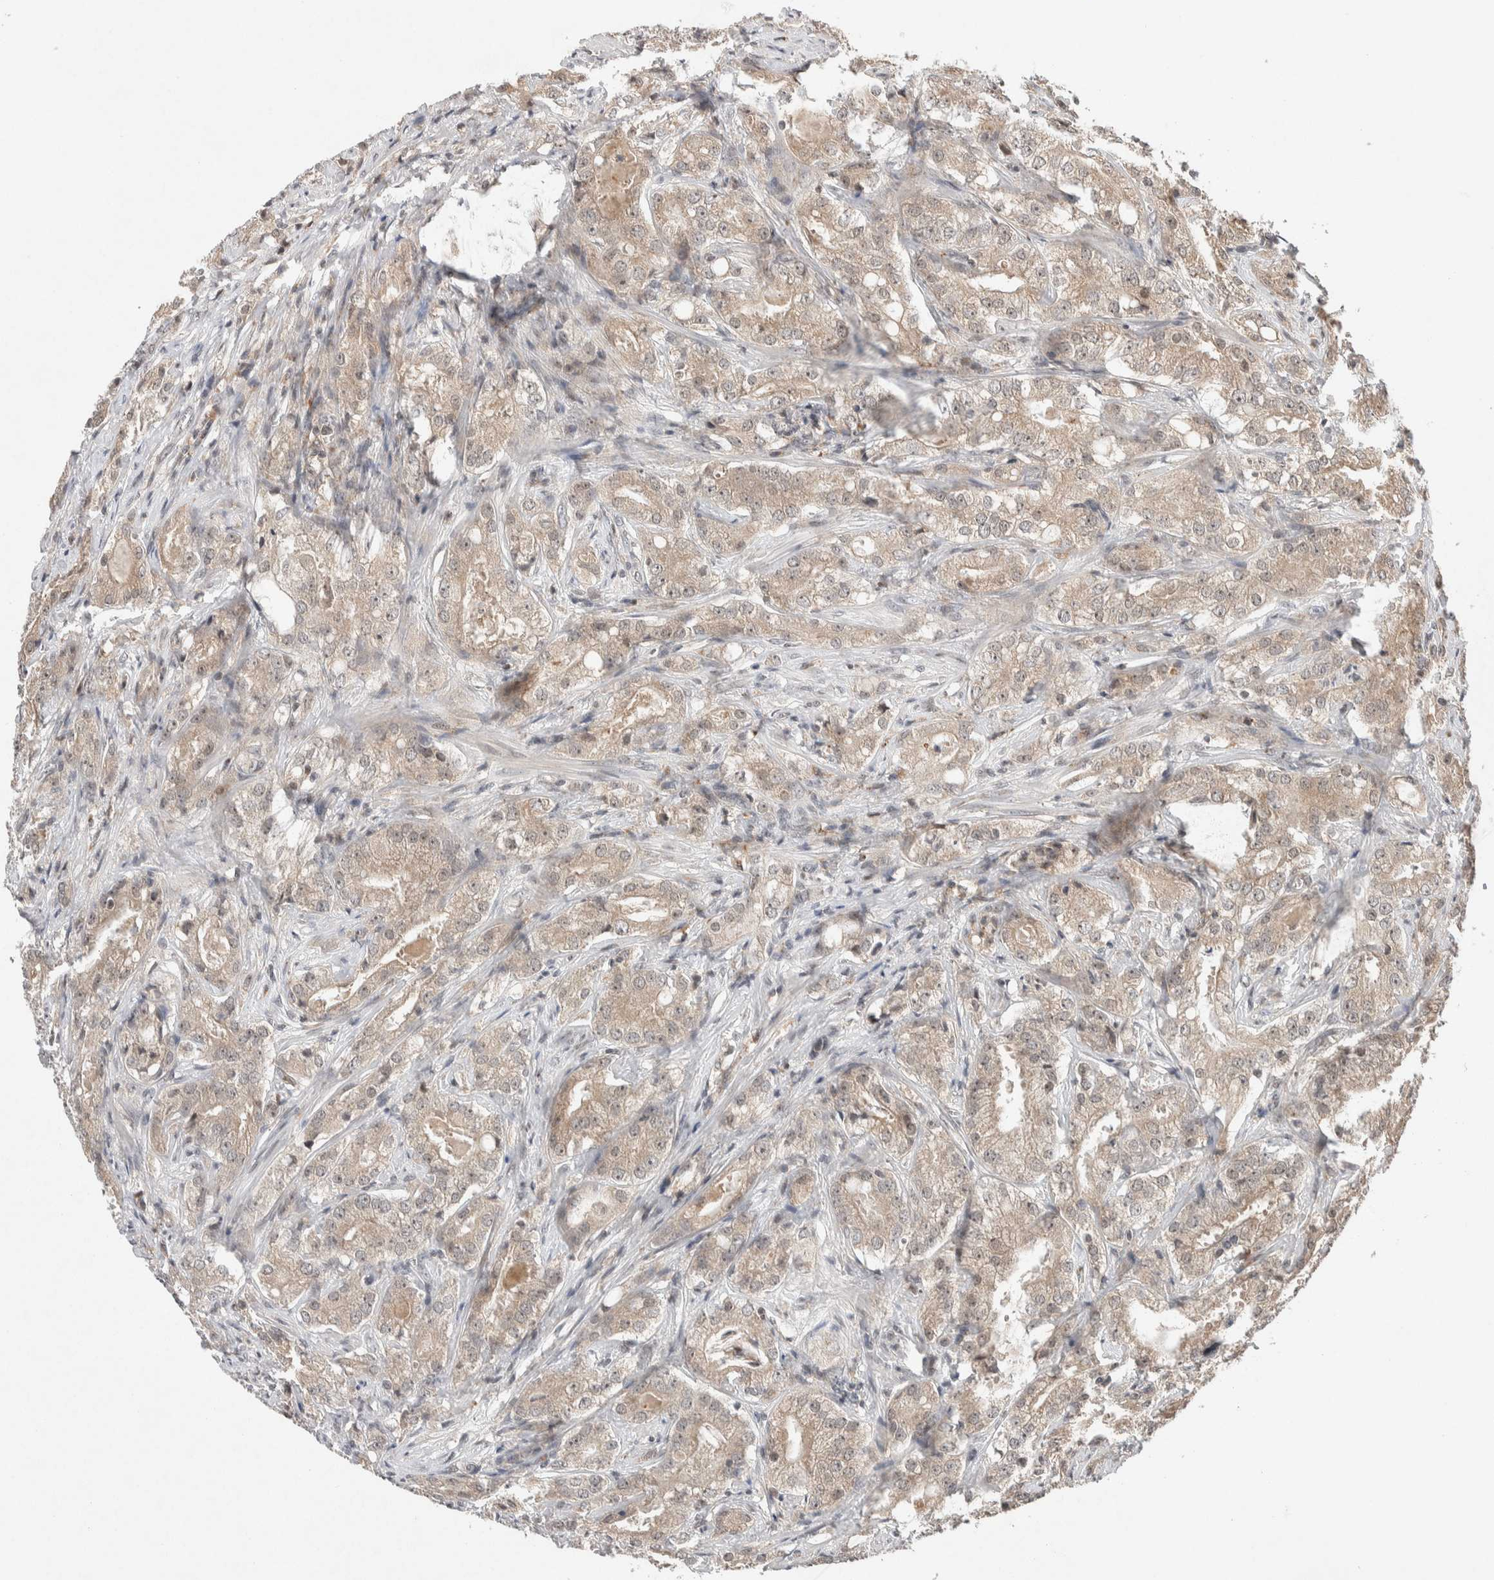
{"staining": {"intensity": "weak", "quantity": ">75%", "location": "cytoplasmic/membranous"}, "tissue": "prostate cancer", "cell_type": "Tumor cells", "image_type": "cancer", "snomed": [{"axis": "morphology", "description": "Adenocarcinoma, High grade"}, {"axis": "topography", "description": "Prostate"}], "caption": "Immunohistochemistry of prostate adenocarcinoma (high-grade) demonstrates low levels of weak cytoplasmic/membranous expression in approximately >75% of tumor cells.", "gene": "KCNK1", "patient": {"sex": "male", "age": 64}}